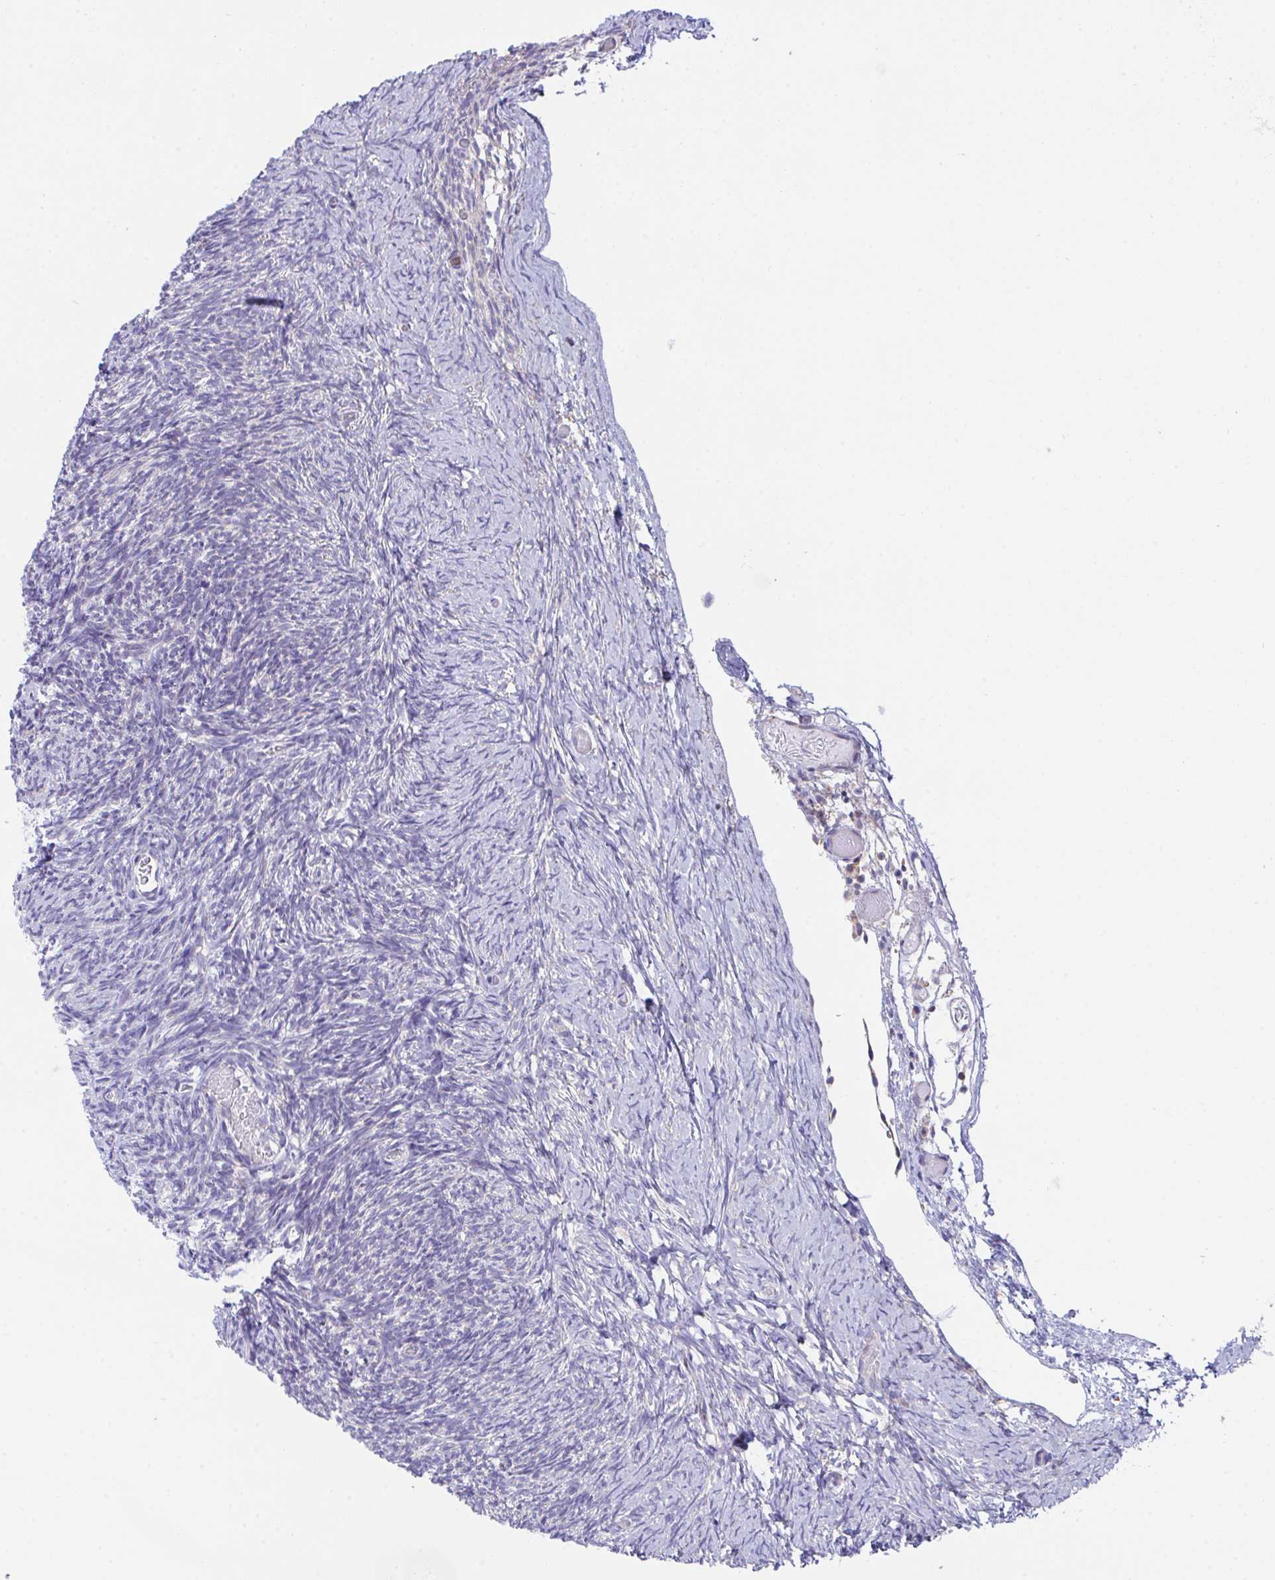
{"staining": {"intensity": "moderate", "quantity": ">75%", "location": "cytoplasmic/membranous"}, "tissue": "ovary", "cell_type": "Follicle cells", "image_type": "normal", "snomed": [{"axis": "morphology", "description": "Normal tissue, NOS"}, {"axis": "topography", "description": "Ovary"}], "caption": "DAB (3,3'-diaminobenzidine) immunohistochemical staining of unremarkable ovary demonstrates moderate cytoplasmic/membranous protein positivity in approximately >75% of follicle cells.", "gene": "MIA3", "patient": {"sex": "female", "age": 39}}